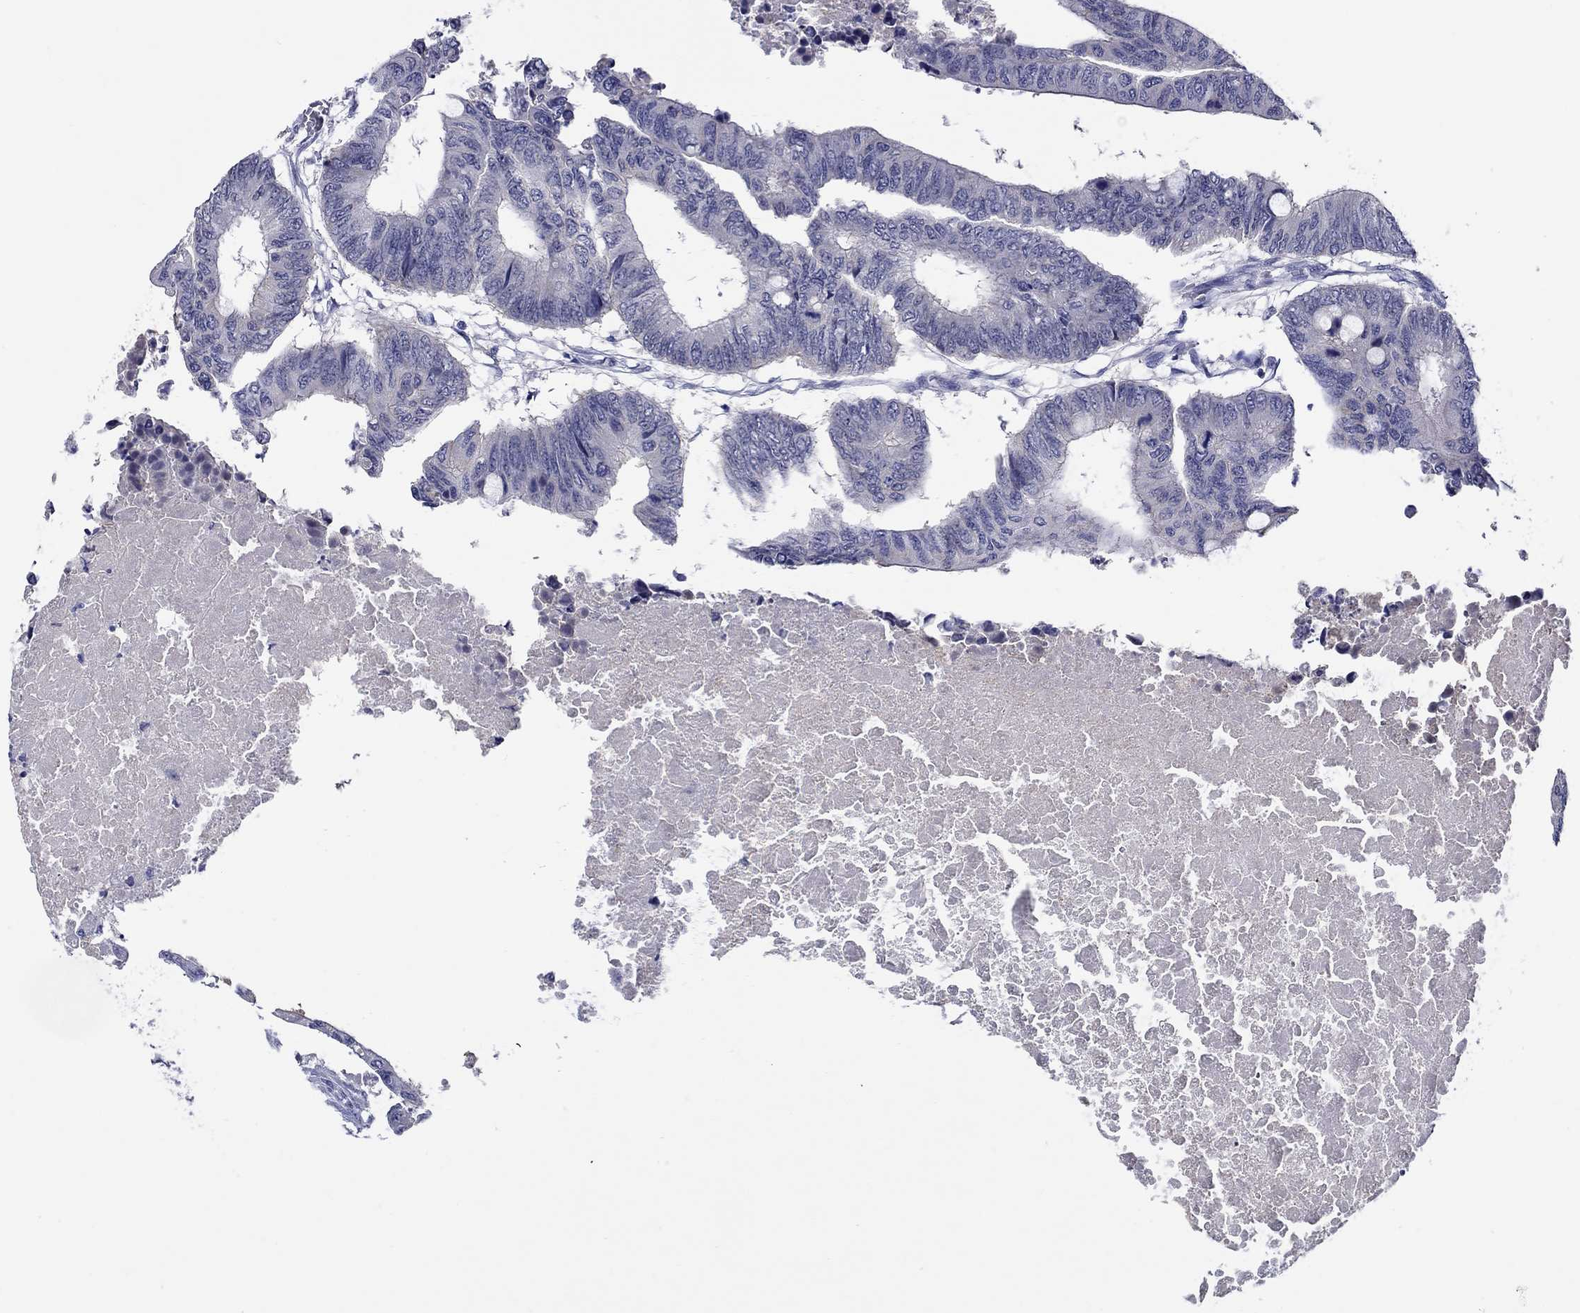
{"staining": {"intensity": "negative", "quantity": "none", "location": "none"}, "tissue": "colorectal cancer", "cell_type": "Tumor cells", "image_type": "cancer", "snomed": [{"axis": "morphology", "description": "Normal tissue, NOS"}, {"axis": "morphology", "description": "Adenocarcinoma, NOS"}, {"axis": "topography", "description": "Rectum"}, {"axis": "topography", "description": "Peripheral nerve tissue"}], "caption": "Tumor cells show no significant staining in colorectal cancer (adenocarcinoma).", "gene": "SLC30A3", "patient": {"sex": "male", "age": 92}}